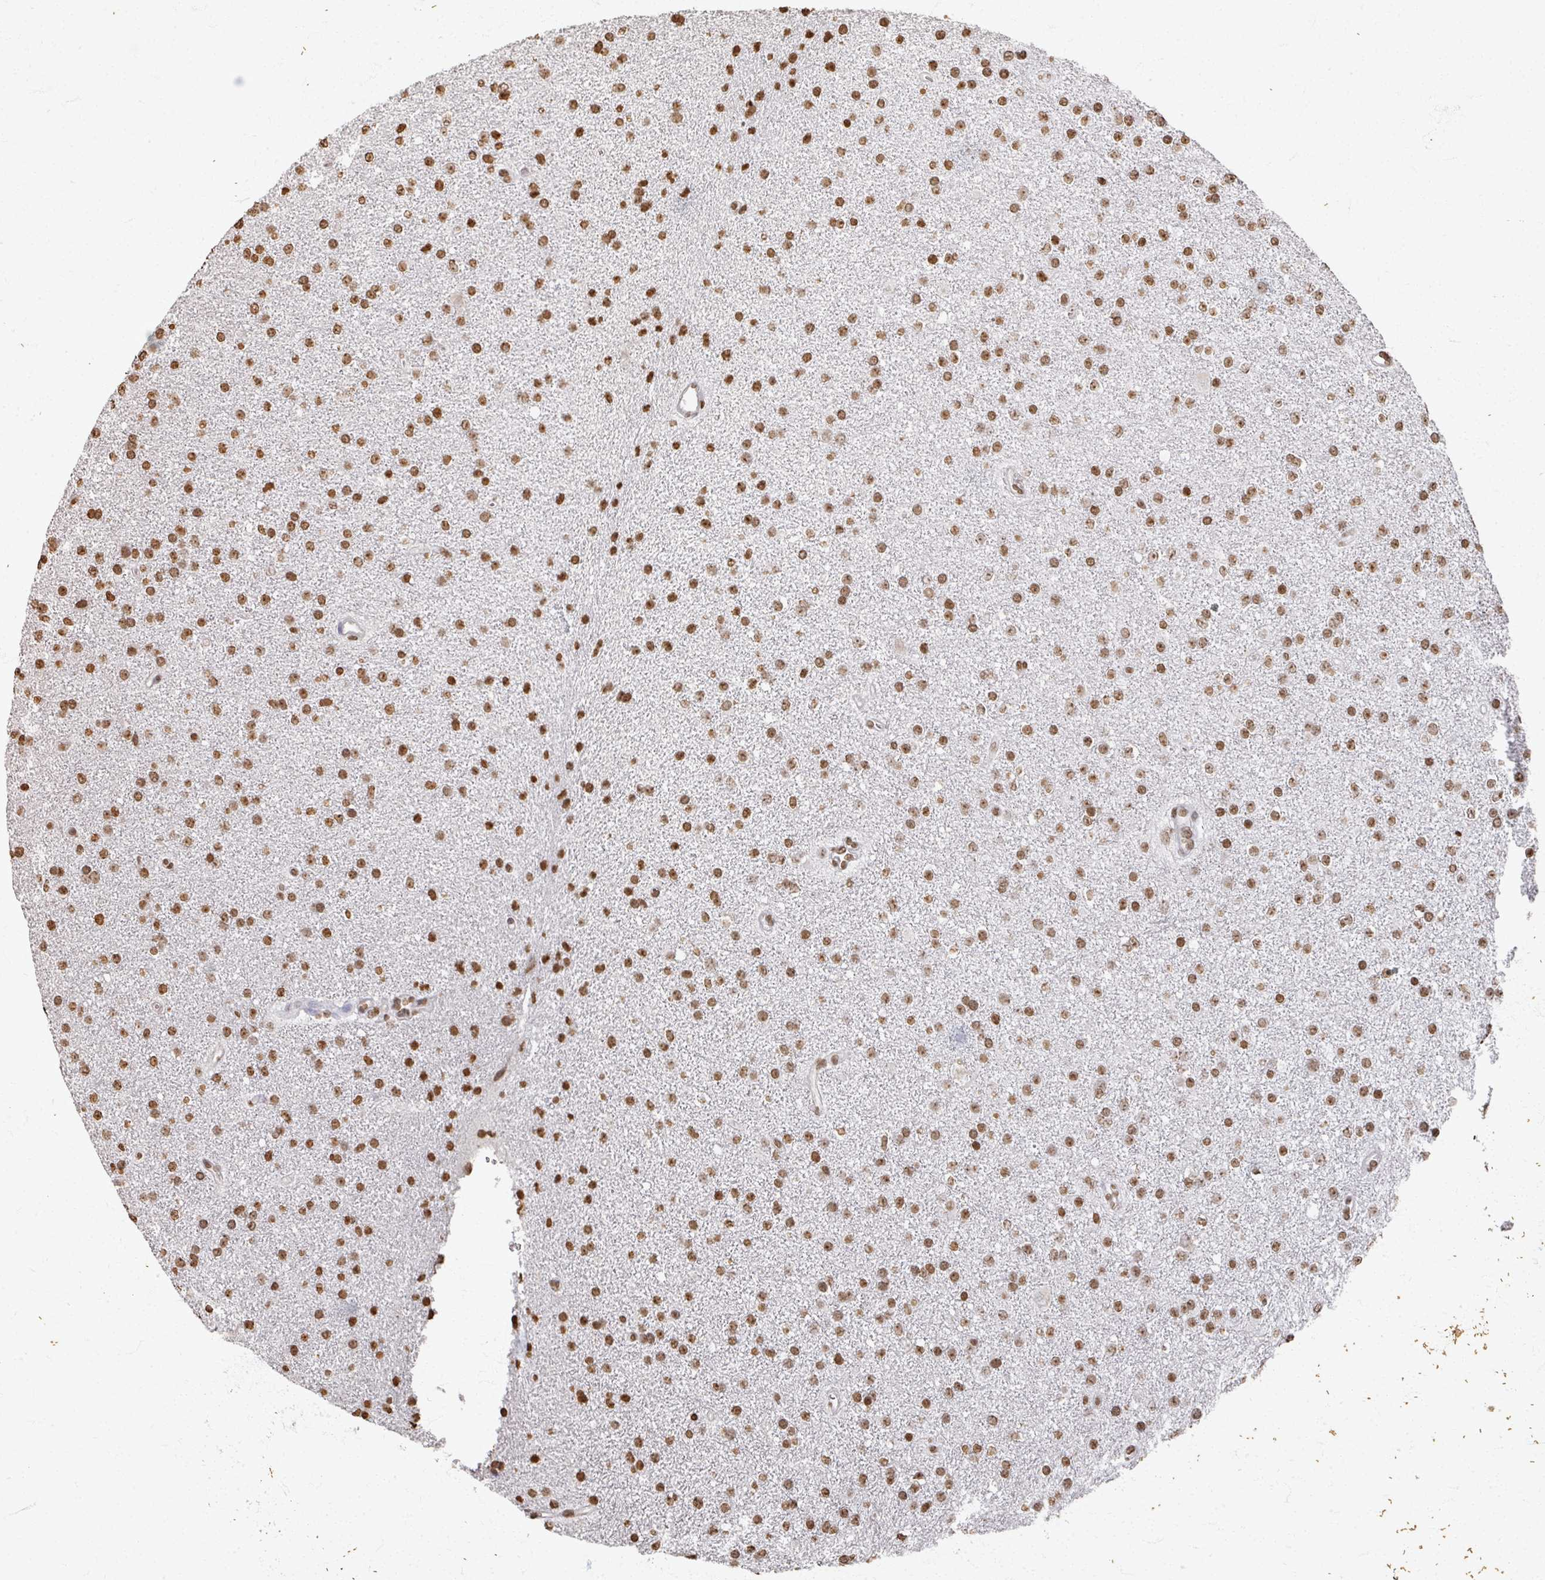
{"staining": {"intensity": "moderate", "quantity": ">75%", "location": "nuclear"}, "tissue": "glioma", "cell_type": "Tumor cells", "image_type": "cancer", "snomed": [{"axis": "morphology", "description": "Glioma, malignant, Low grade"}, {"axis": "topography", "description": "Brain"}], "caption": "Immunohistochemistry (IHC) photomicrograph of human malignant glioma (low-grade) stained for a protein (brown), which exhibits medium levels of moderate nuclear positivity in approximately >75% of tumor cells.", "gene": "DCUN1D5", "patient": {"sex": "female", "age": 34}}